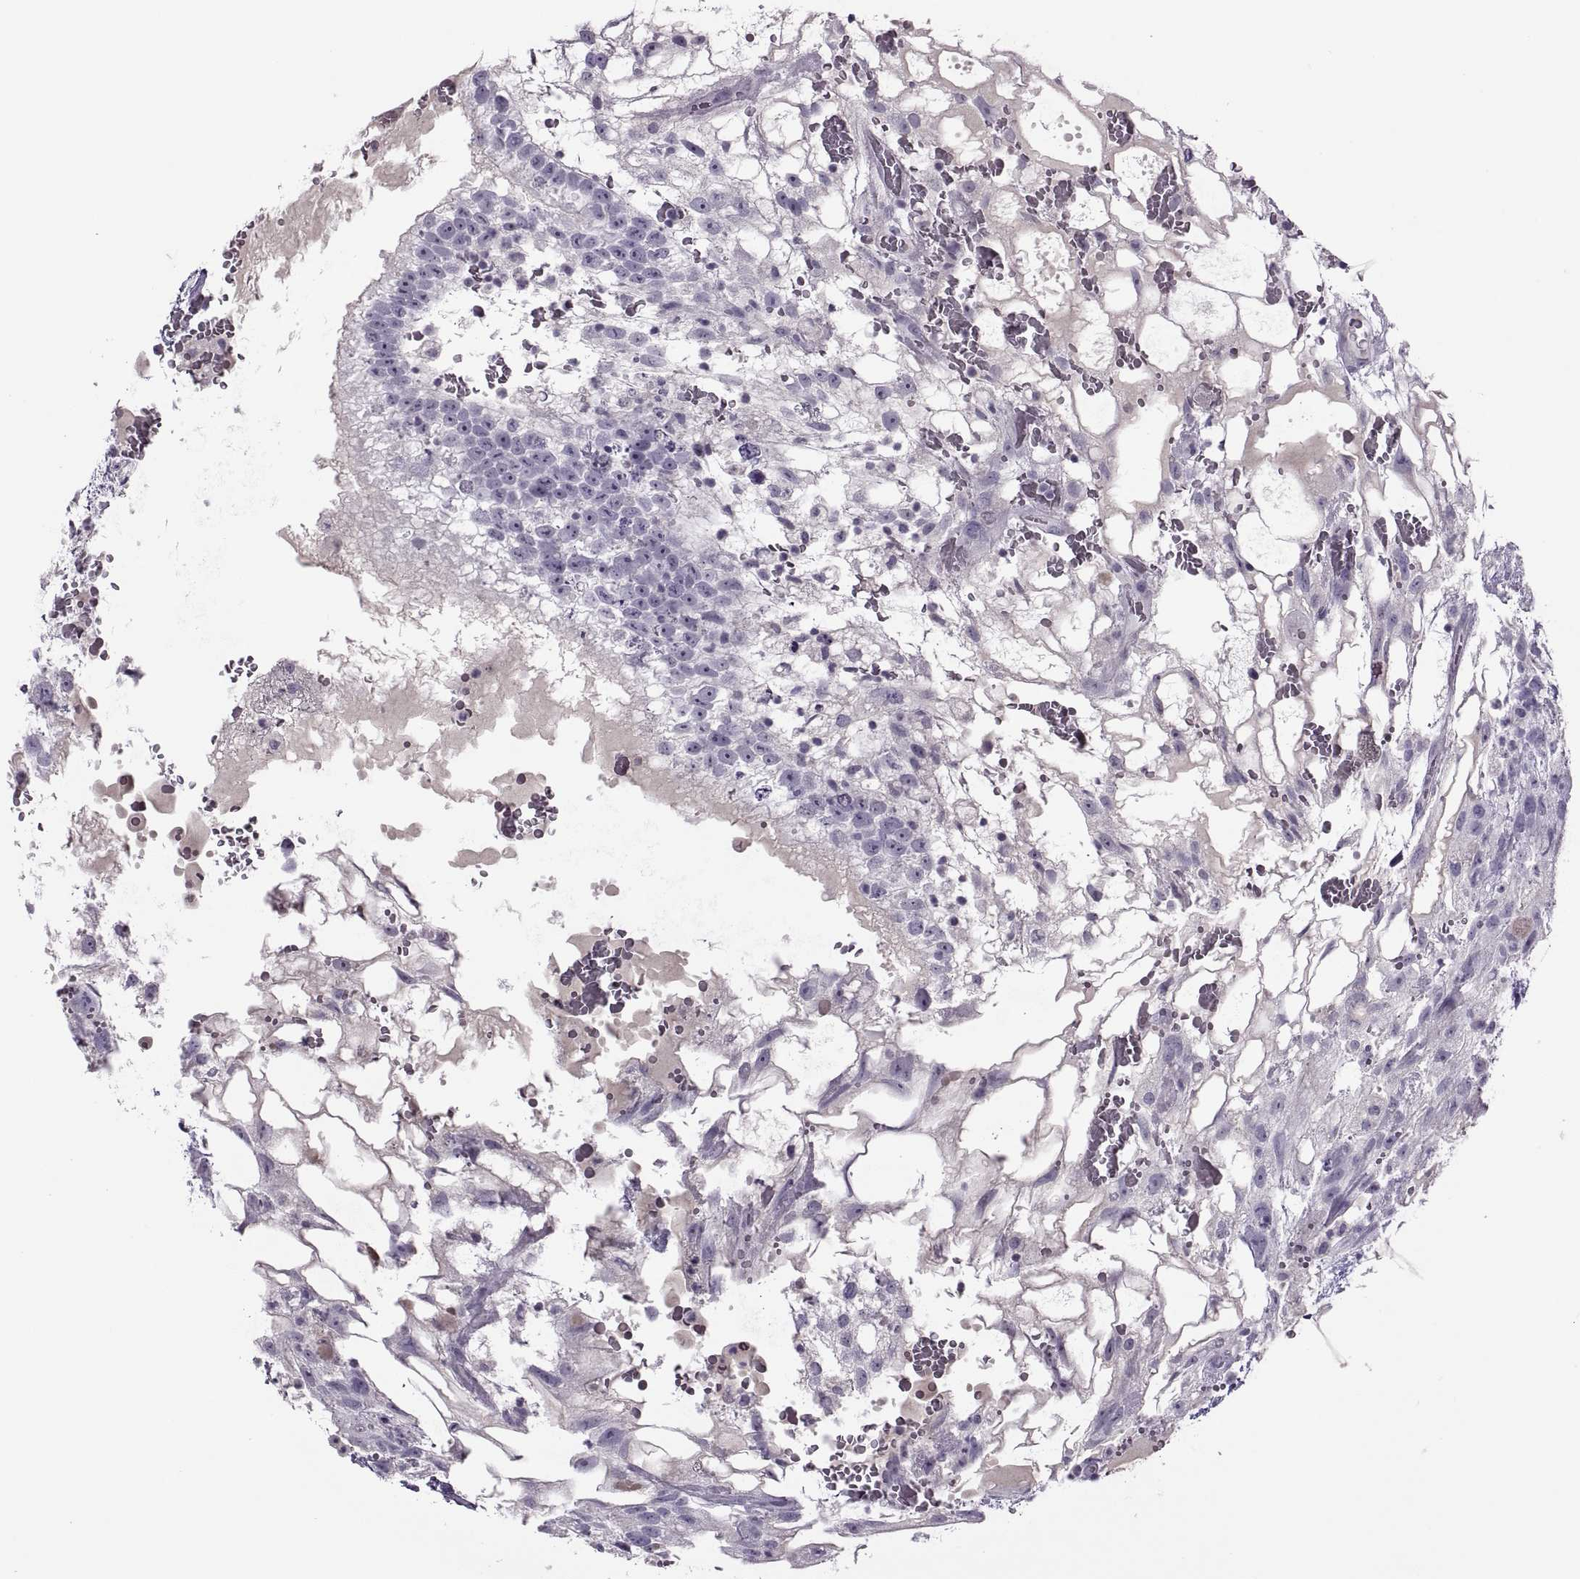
{"staining": {"intensity": "negative", "quantity": "none", "location": "none"}, "tissue": "testis cancer", "cell_type": "Tumor cells", "image_type": "cancer", "snomed": [{"axis": "morphology", "description": "Normal tissue, NOS"}, {"axis": "morphology", "description": "Carcinoma, Embryonal, NOS"}, {"axis": "topography", "description": "Testis"}], "caption": "This micrograph is of testis cancer stained with IHC to label a protein in brown with the nuclei are counter-stained blue. There is no expression in tumor cells.", "gene": "RSPH6A", "patient": {"sex": "male", "age": 32}}